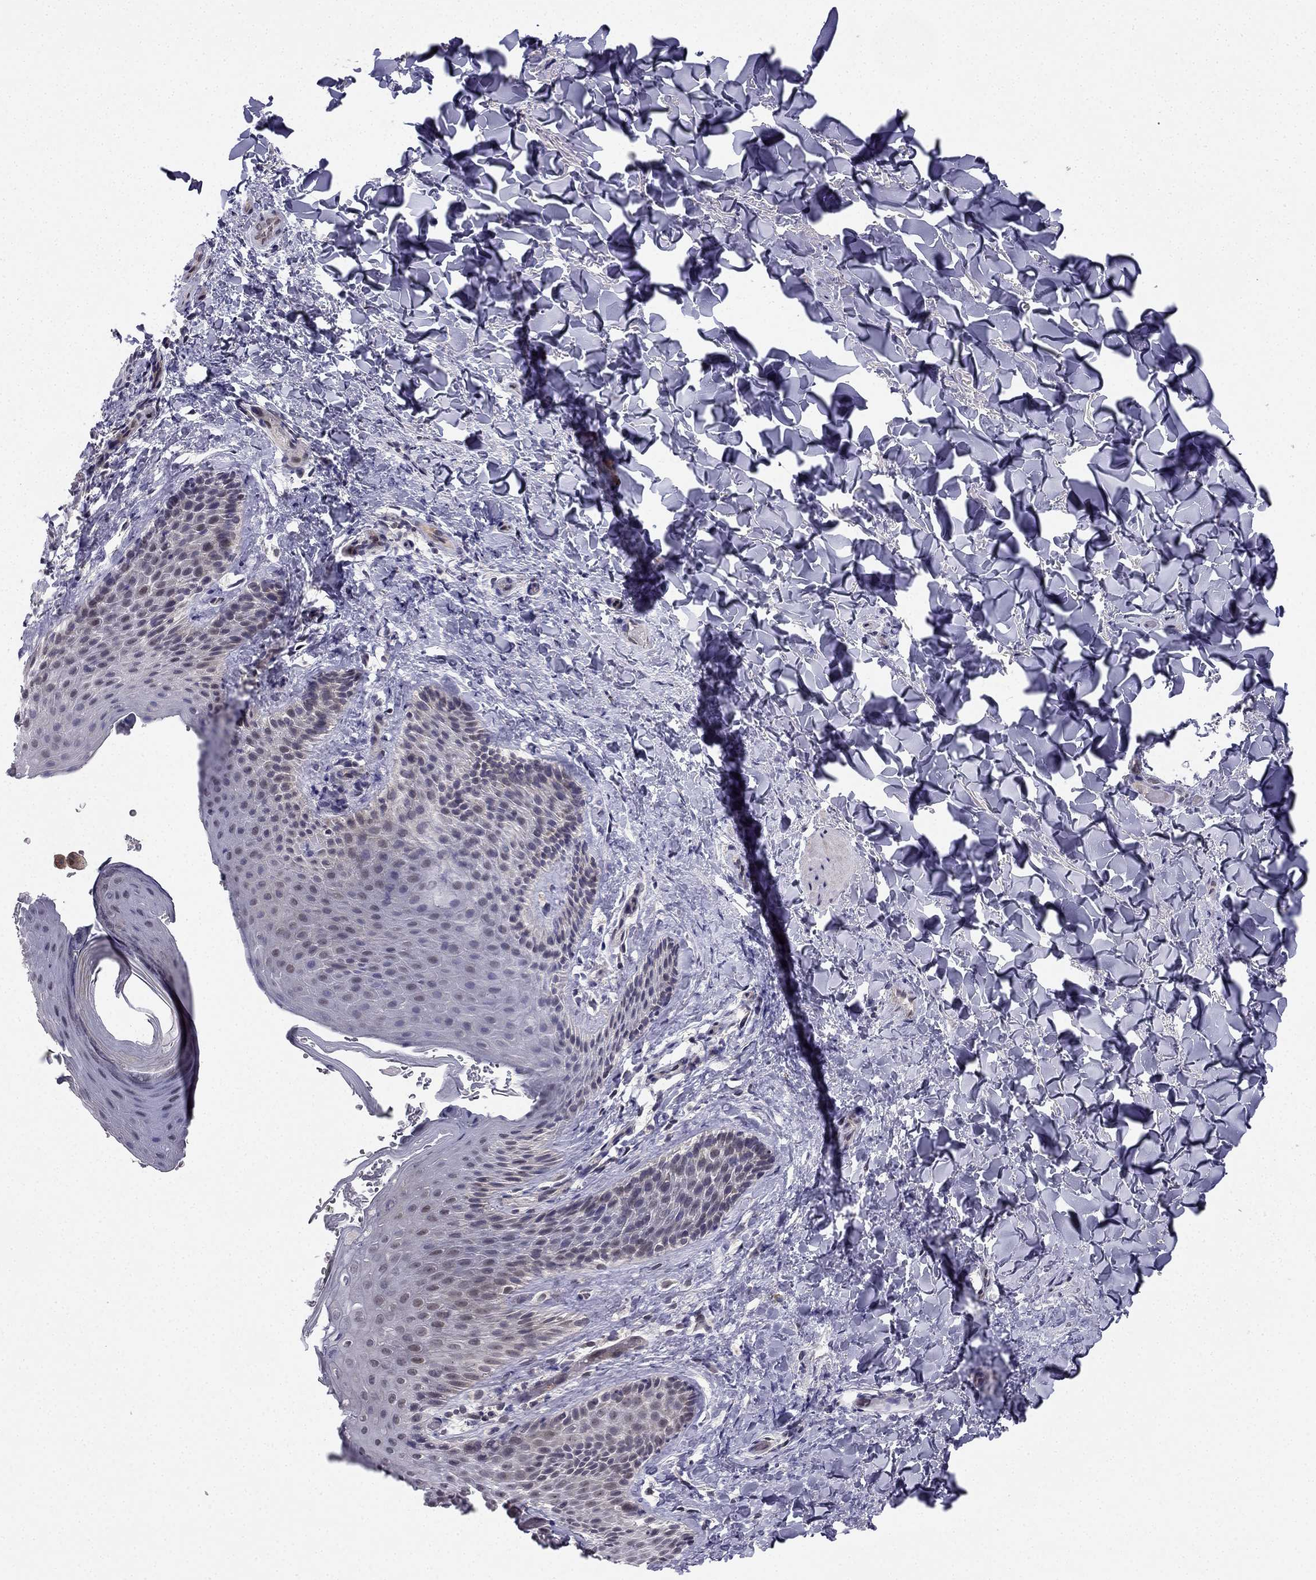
{"staining": {"intensity": "negative", "quantity": "none", "location": "none"}, "tissue": "skin", "cell_type": "Epidermal cells", "image_type": "normal", "snomed": [{"axis": "morphology", "description": "Normal tissue, NOS"}, {"axis": "topography", "description": "Anal"}], "caption": "Immunohistochemistry (IHC) micrograph of unremarkable human skin stained for a protein (brown), which exhibits no positivity in epidermal cells.", "gene": "CHST8", "patient": {"sex": "male", "age": 36}}